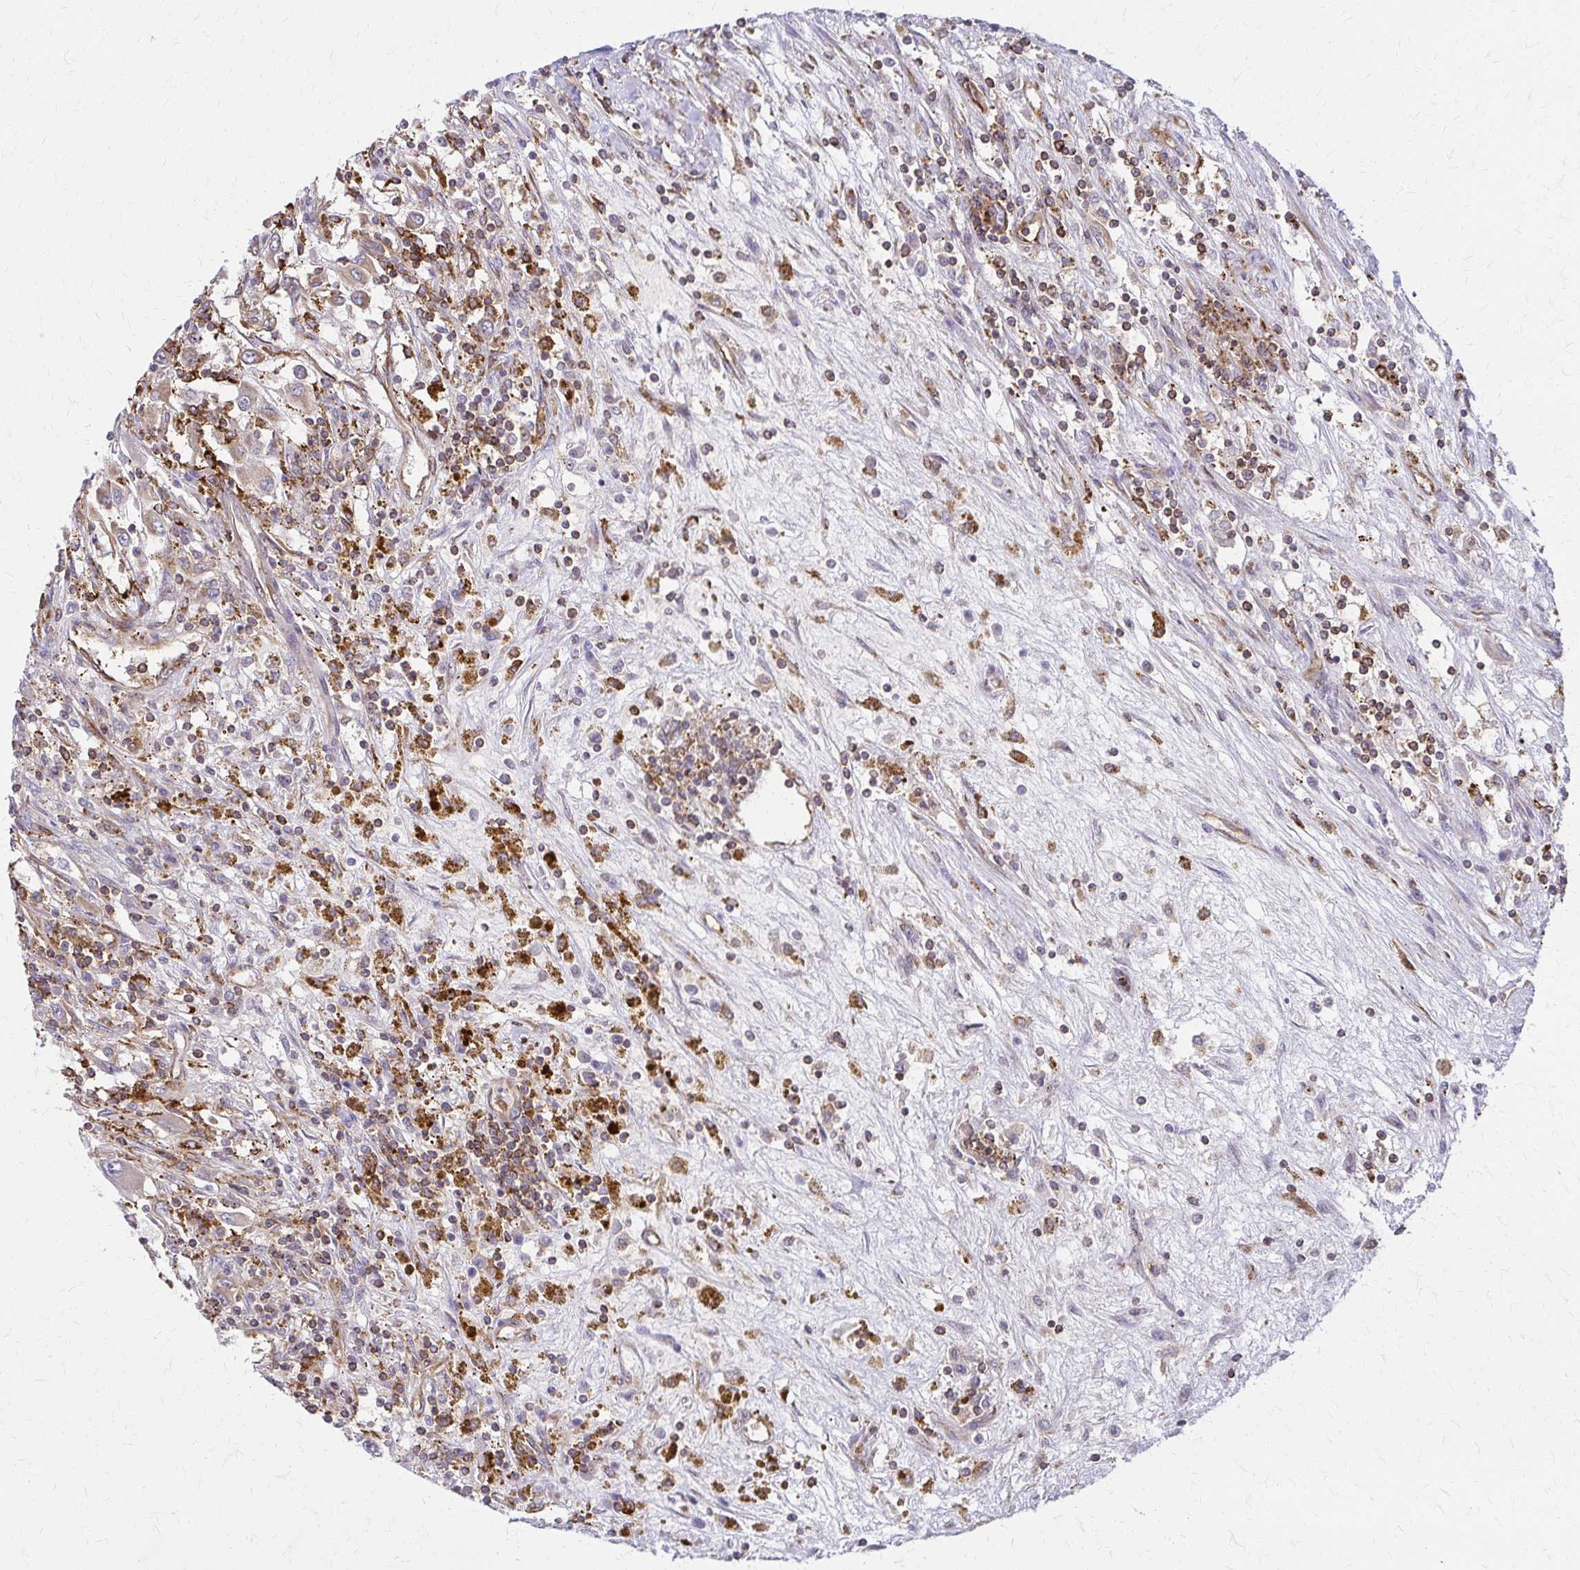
{"staining": {"intensity": "moderate", "quantity": "<25%", "location": "cytoplasmic/membranous"}, "tissue": "renal cancer", "cell_type": "Tumor cells", "image_type": "cancer", "snomed": [{"axis": "morphology", "description": "Adenocarcinoma, NOS"}, {"axis": "topography", "description": "Kidney"}], "caption": "Approximately <25% of tumor cells in renal adenocarcinoma exhibit moderate cytoplasmic/membranous protein staining as visualized by brown immunohistochemical staining.", "gene": "WASF2", "patient": {"sex": "female", "age": 67}}